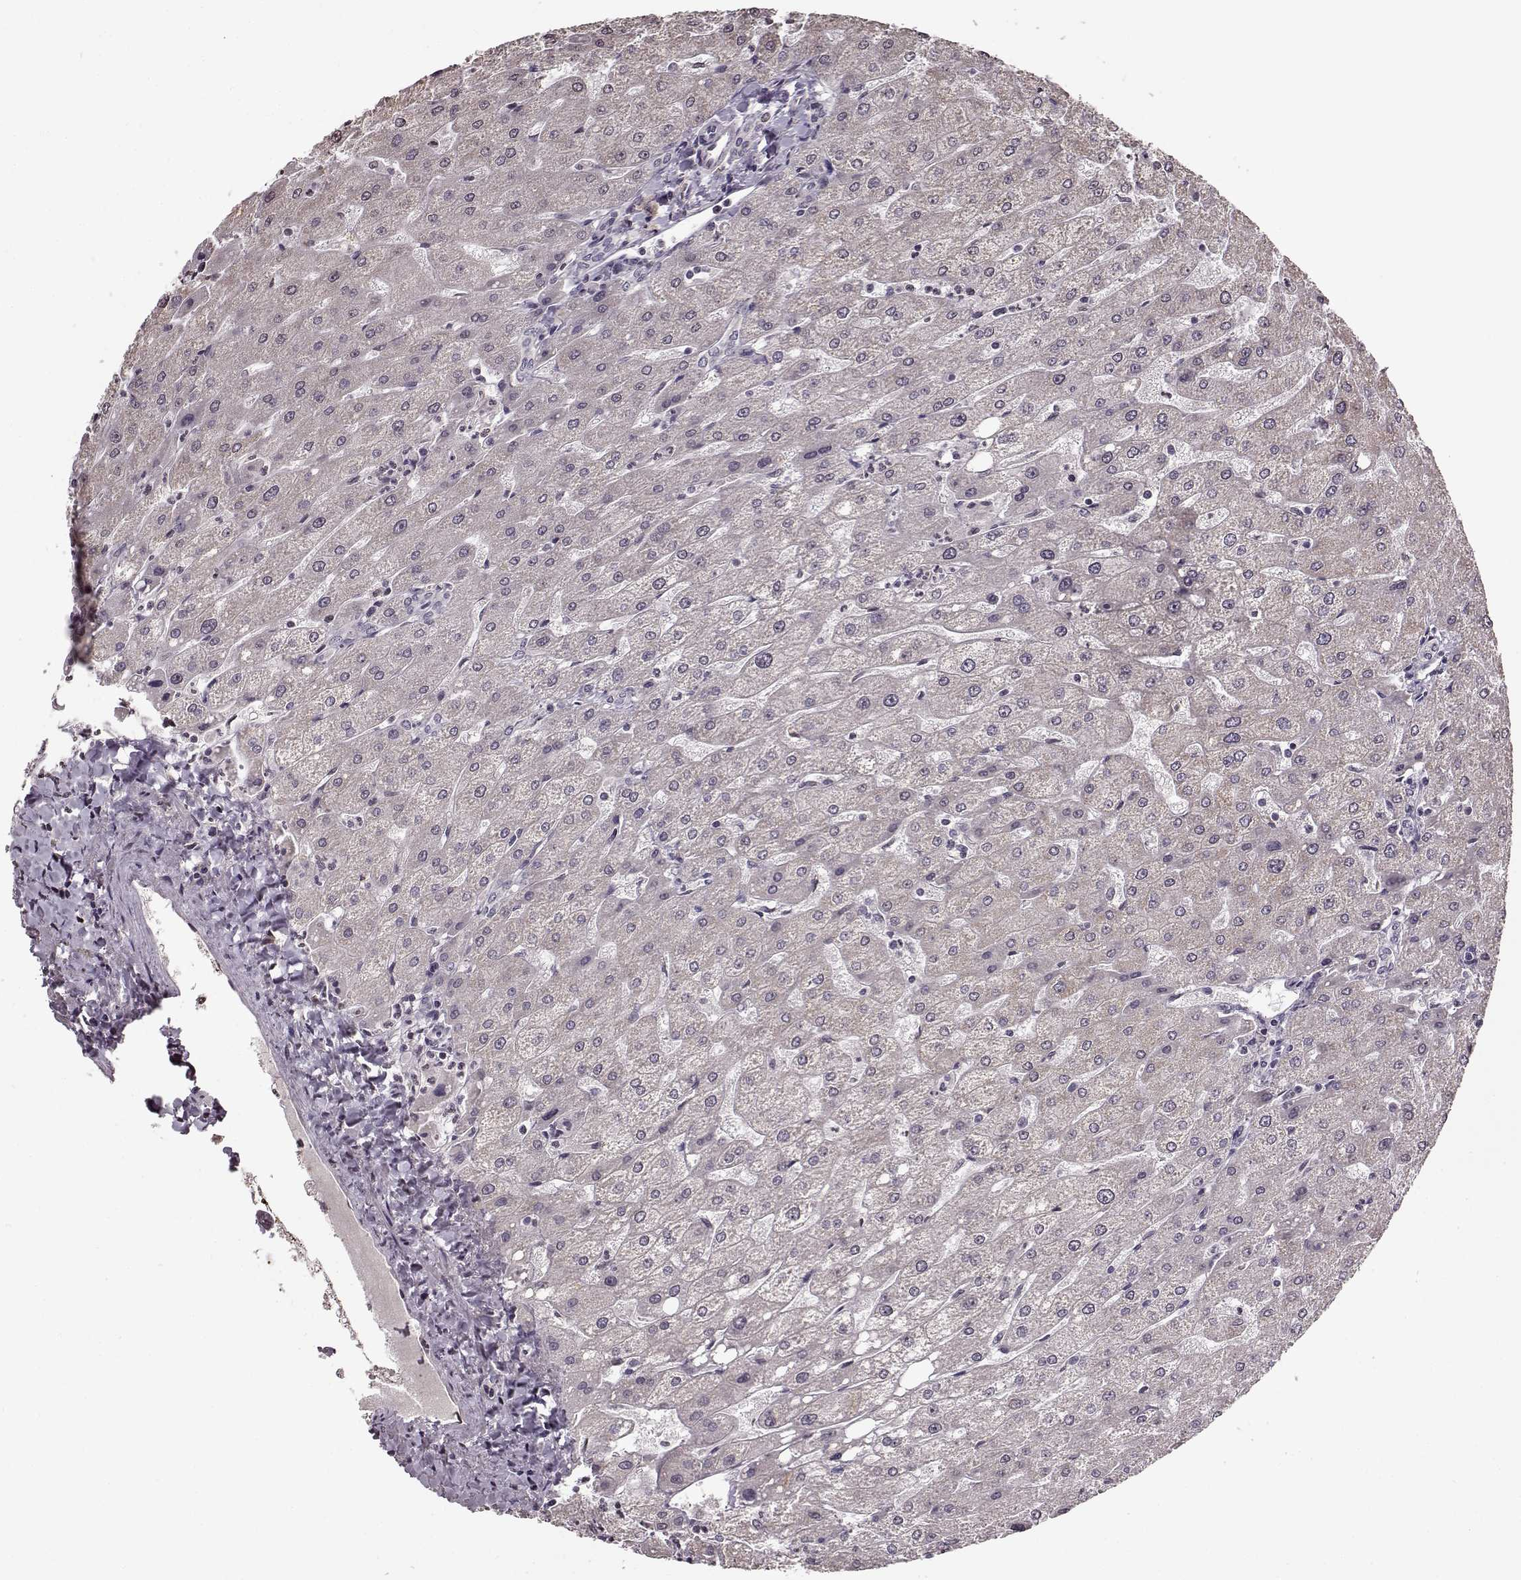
{"staining": {"intensity": "negative", "quantity": "none", "location": "none"}, "tissue": "liver", "cell_type": "Cholangiocytes", "image_type": "normal", "snomed": [{"axis": "morphology", "description": "Normal tissue, NOS"}, {"axis": "topography", "description": "Liver"}], "caption": "Immunohistochemistry (IHC) photomicrograph of benign liver stained for a protein (brown), which displays no staining in cholangiocytes.", "gene": "FSHB", "patient": {"sex": "male", "age": 67}}